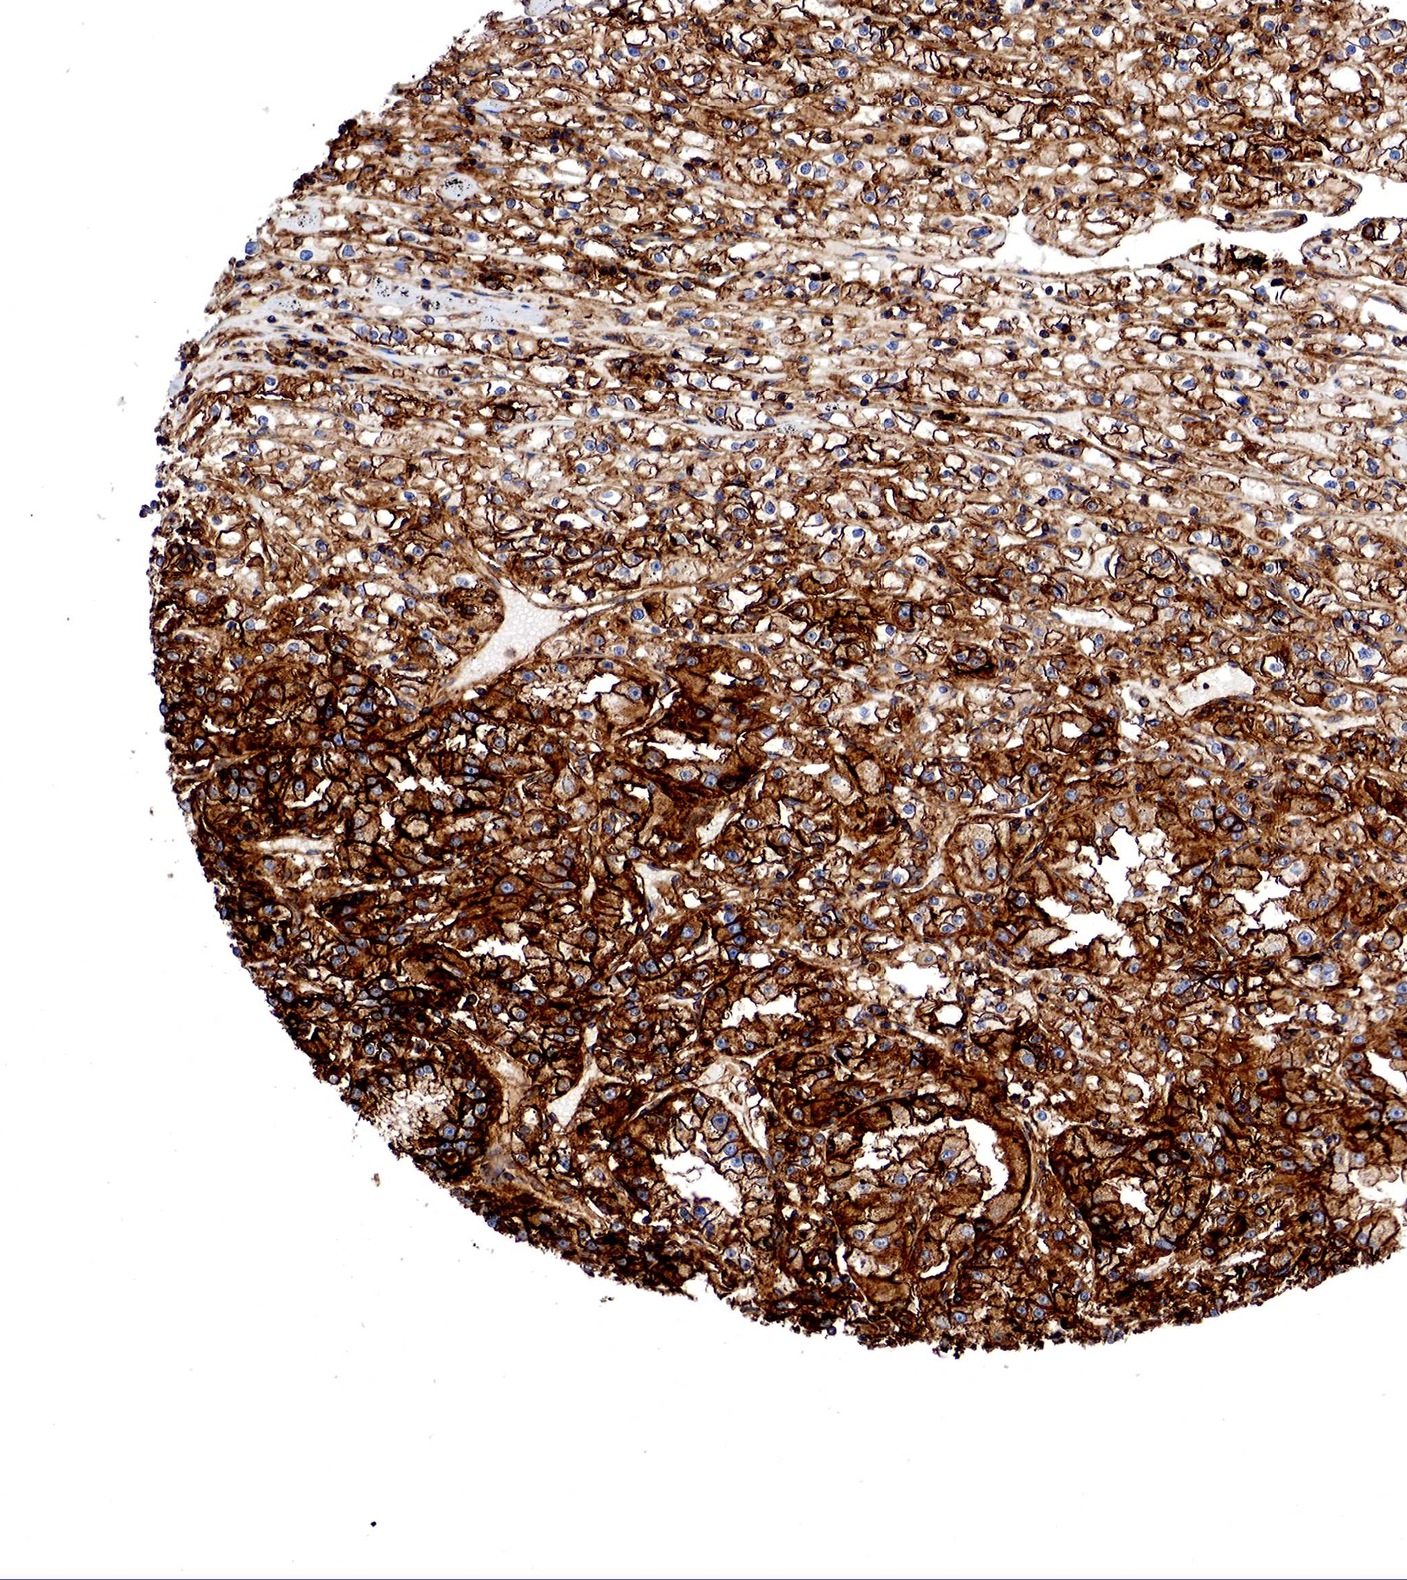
{"staining": {"intensity": "strong", "quantity": ">75%", "location": "cytoplasmic/membranous,nuclear"}, "tissue": "renal cancer", "cell_type": "Tumor cells", "image_type": "cancer", "snomed": [{"axis": "morphology", "description": "Adenocarcinoma, NOS"}, {"axis": "topography", "description": "Kidney"}], "caption": "This image exhibits immunohistochemistry (IHC) staining of adenocarcinoma (renal), with high strong cytoplasmic/membranous and nuclear staining in approximately >75% of tumor cells.", "gene": "PABIR2", "patient": {"sex": "male", "age": 56}}